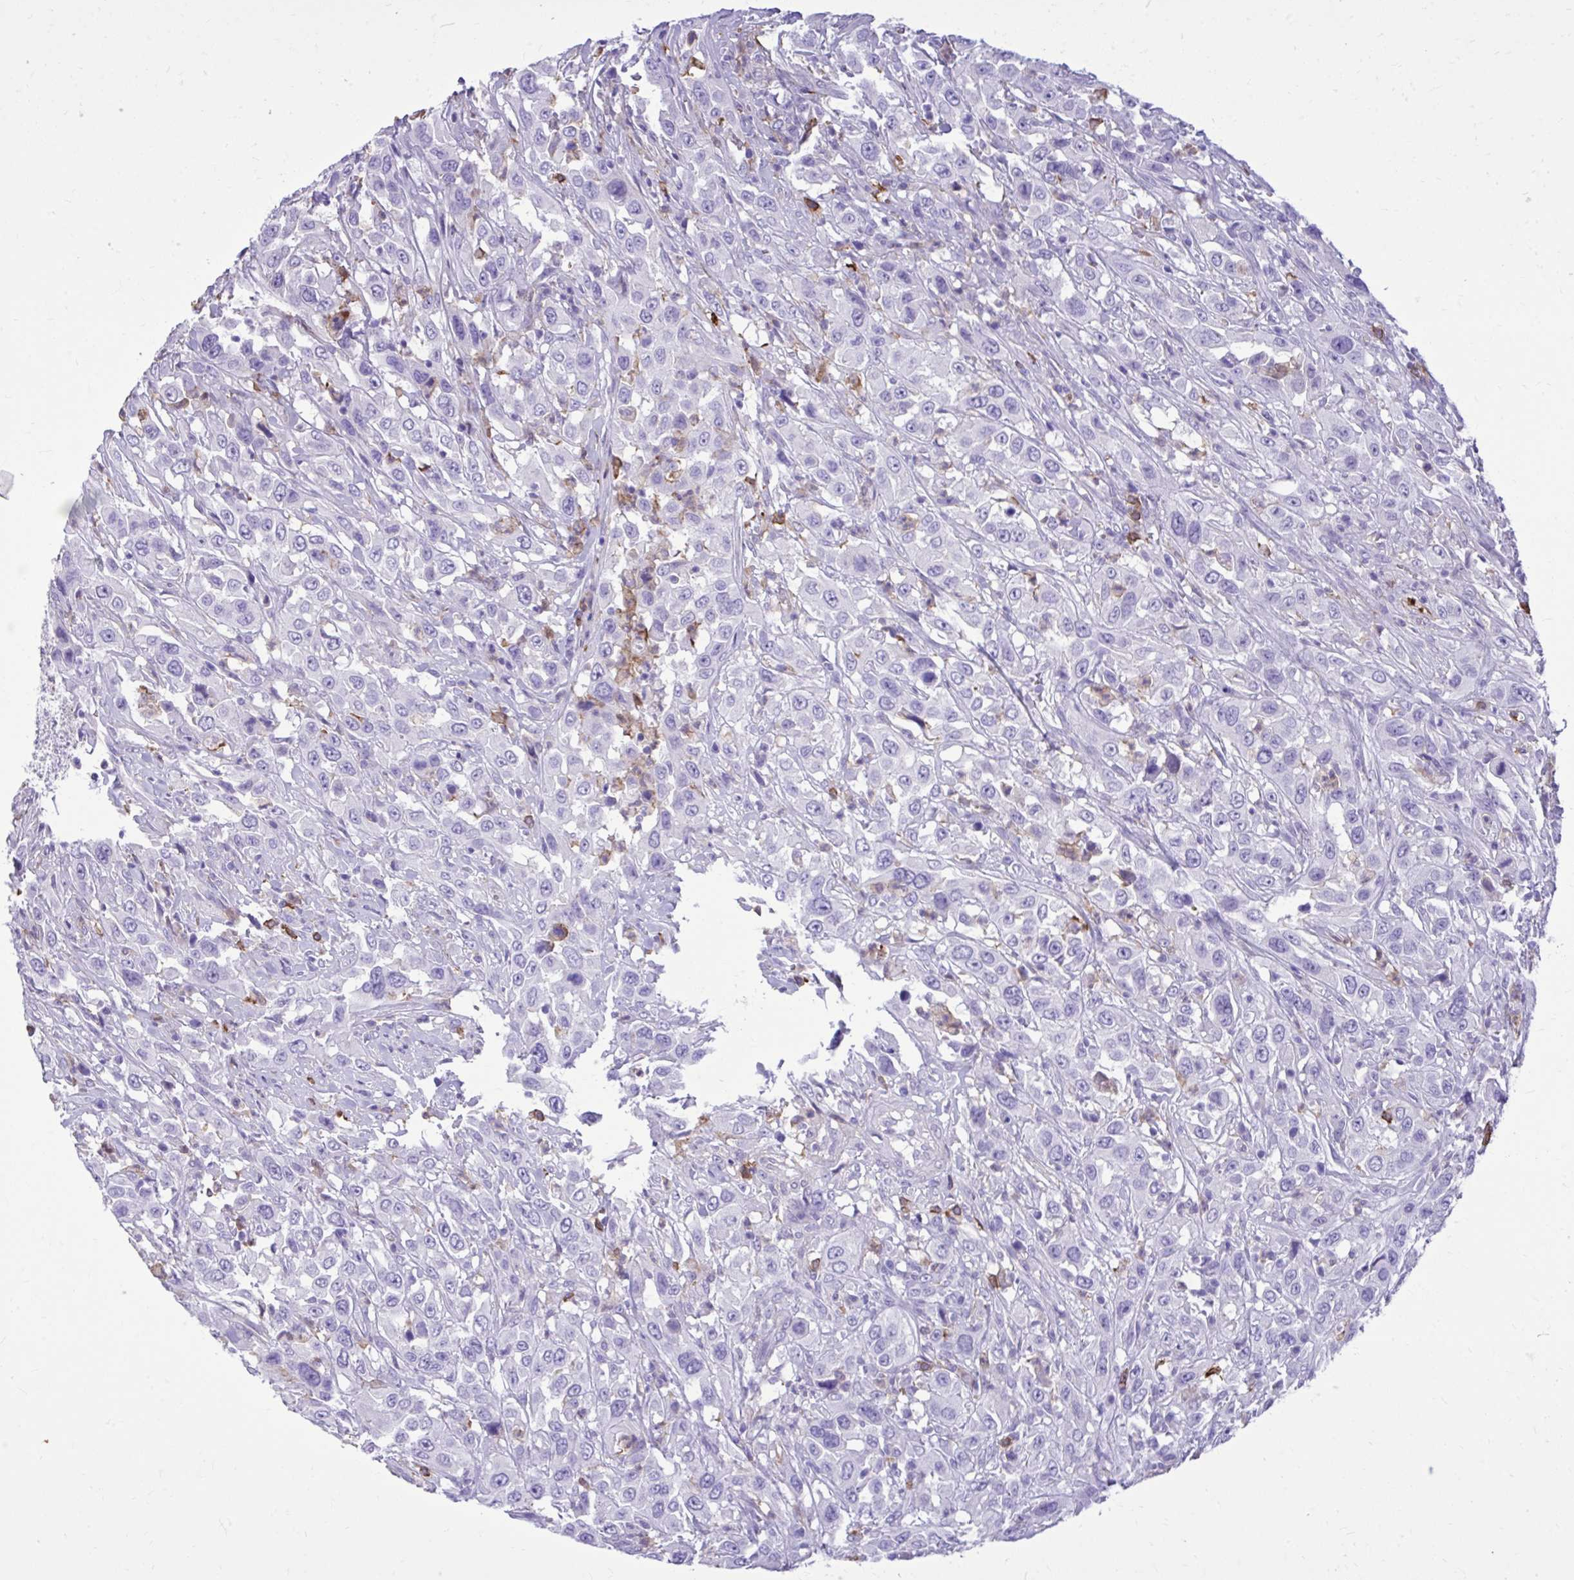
{"staining": {"intensity": "negative", "quantity": "none", "location": "none"}, "tissue": "urothelial cancer", "cell_type": "Tumor cells", "image_type": "cancer", "snomed": [{"axis": "morphology", "description": "Urothelial carcinoma, High grade"}, {"axis": "topography", "description": "Urinary bladder"}], "caption": "Urothelial carcinoma (high-grade) was stained to show a protein in brown. There is no significant expression in tumor cells. (DAB immunohistochemistry (IHC) visualized using brightfield microscopy, high magnification).", "gene": "TLR7", "patient": {"sex": "male", "age": 61}}